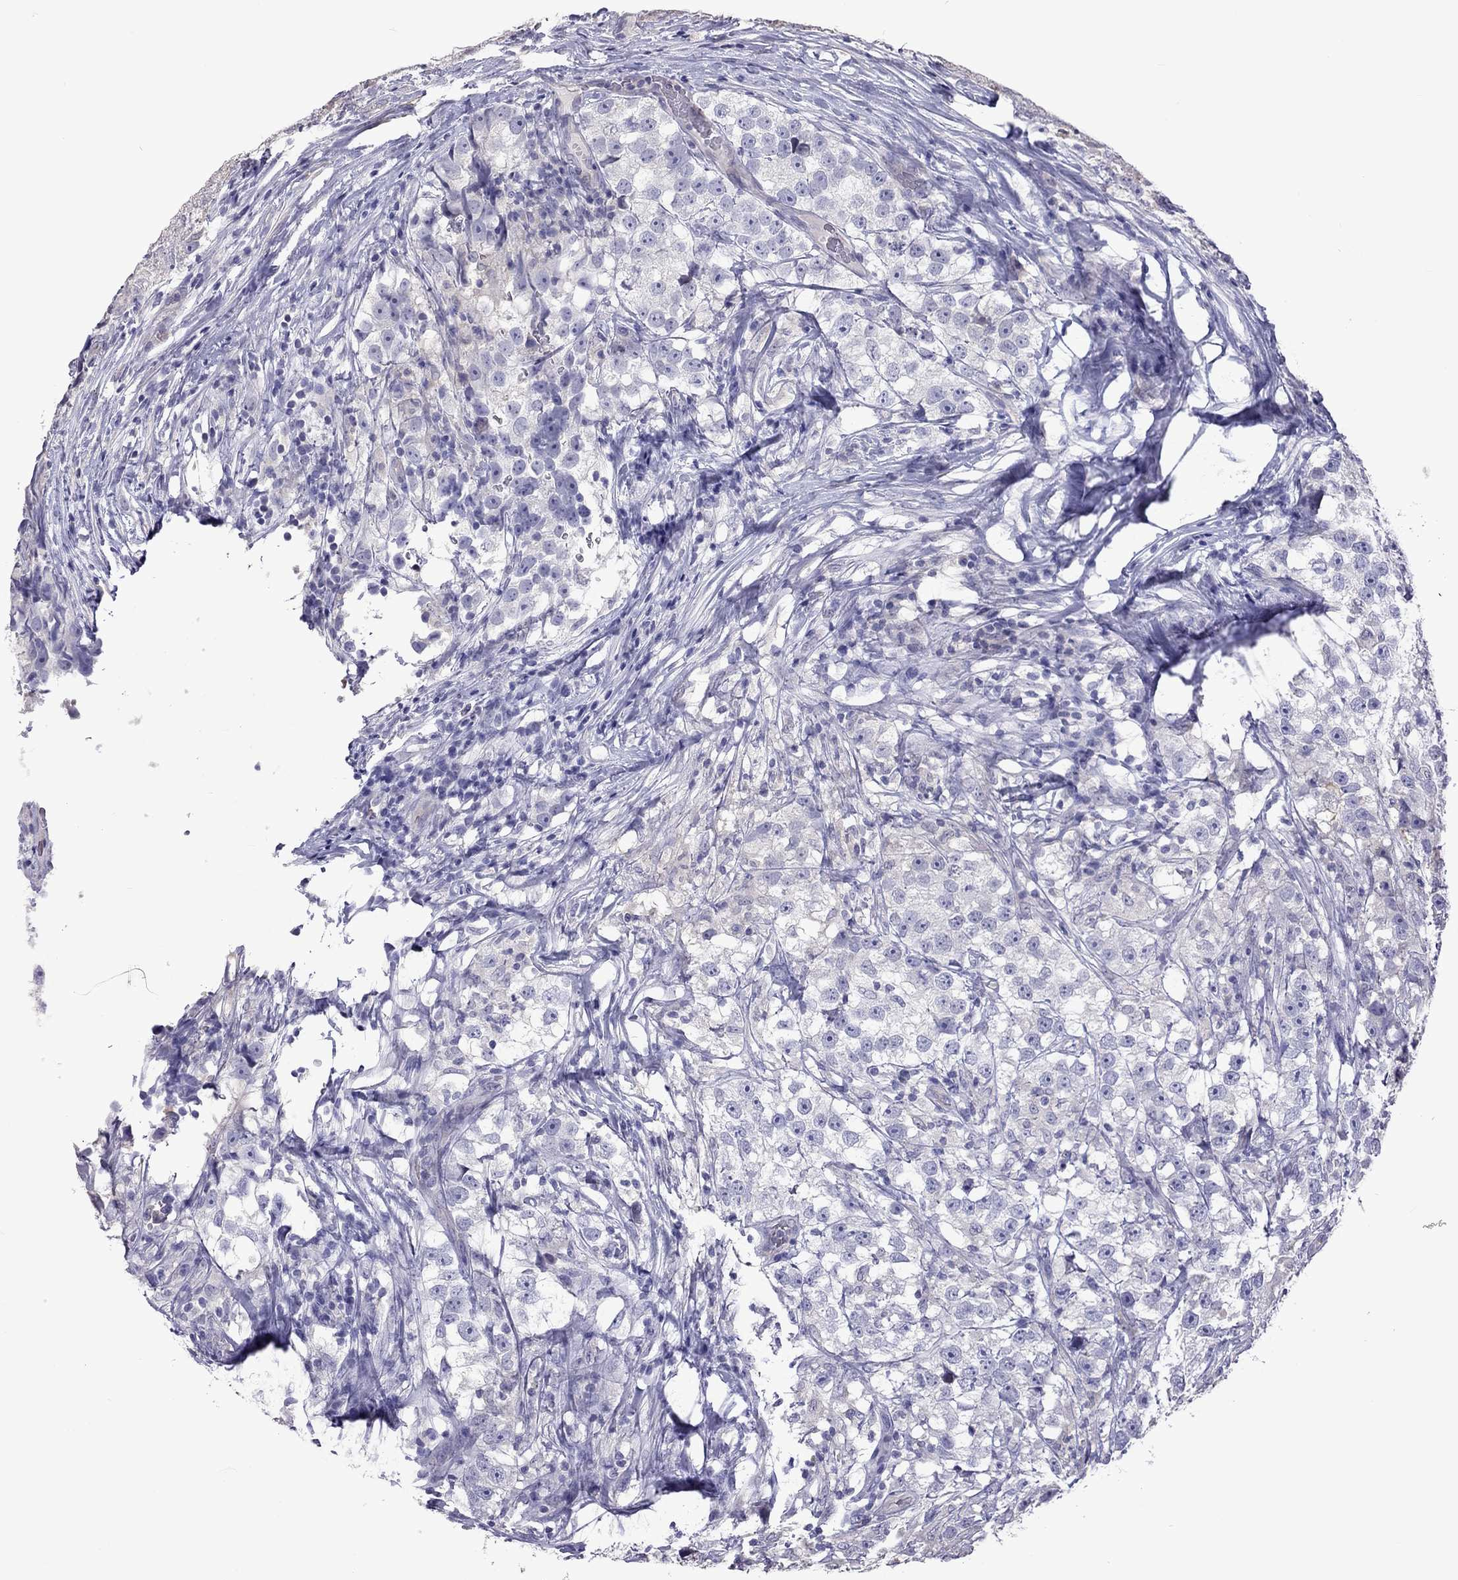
{"staining": {"intensity": "negative", "quantity": "none", "location": "none"}, "tissue": "testis cancer", "cell_type": "Tumor cells", "image_type": "cancer", "snomed": [{"axis": "morphology", "description": "Seminoma, NOS"}, {"axis": "topography", "description": "Testis"}], "caption": "Histopathology image shows no protein staining in tumor cells of seminoma (testis) tissue.", "gene": "FEZ1", "patient": {"sex": "male", "age": 46}}